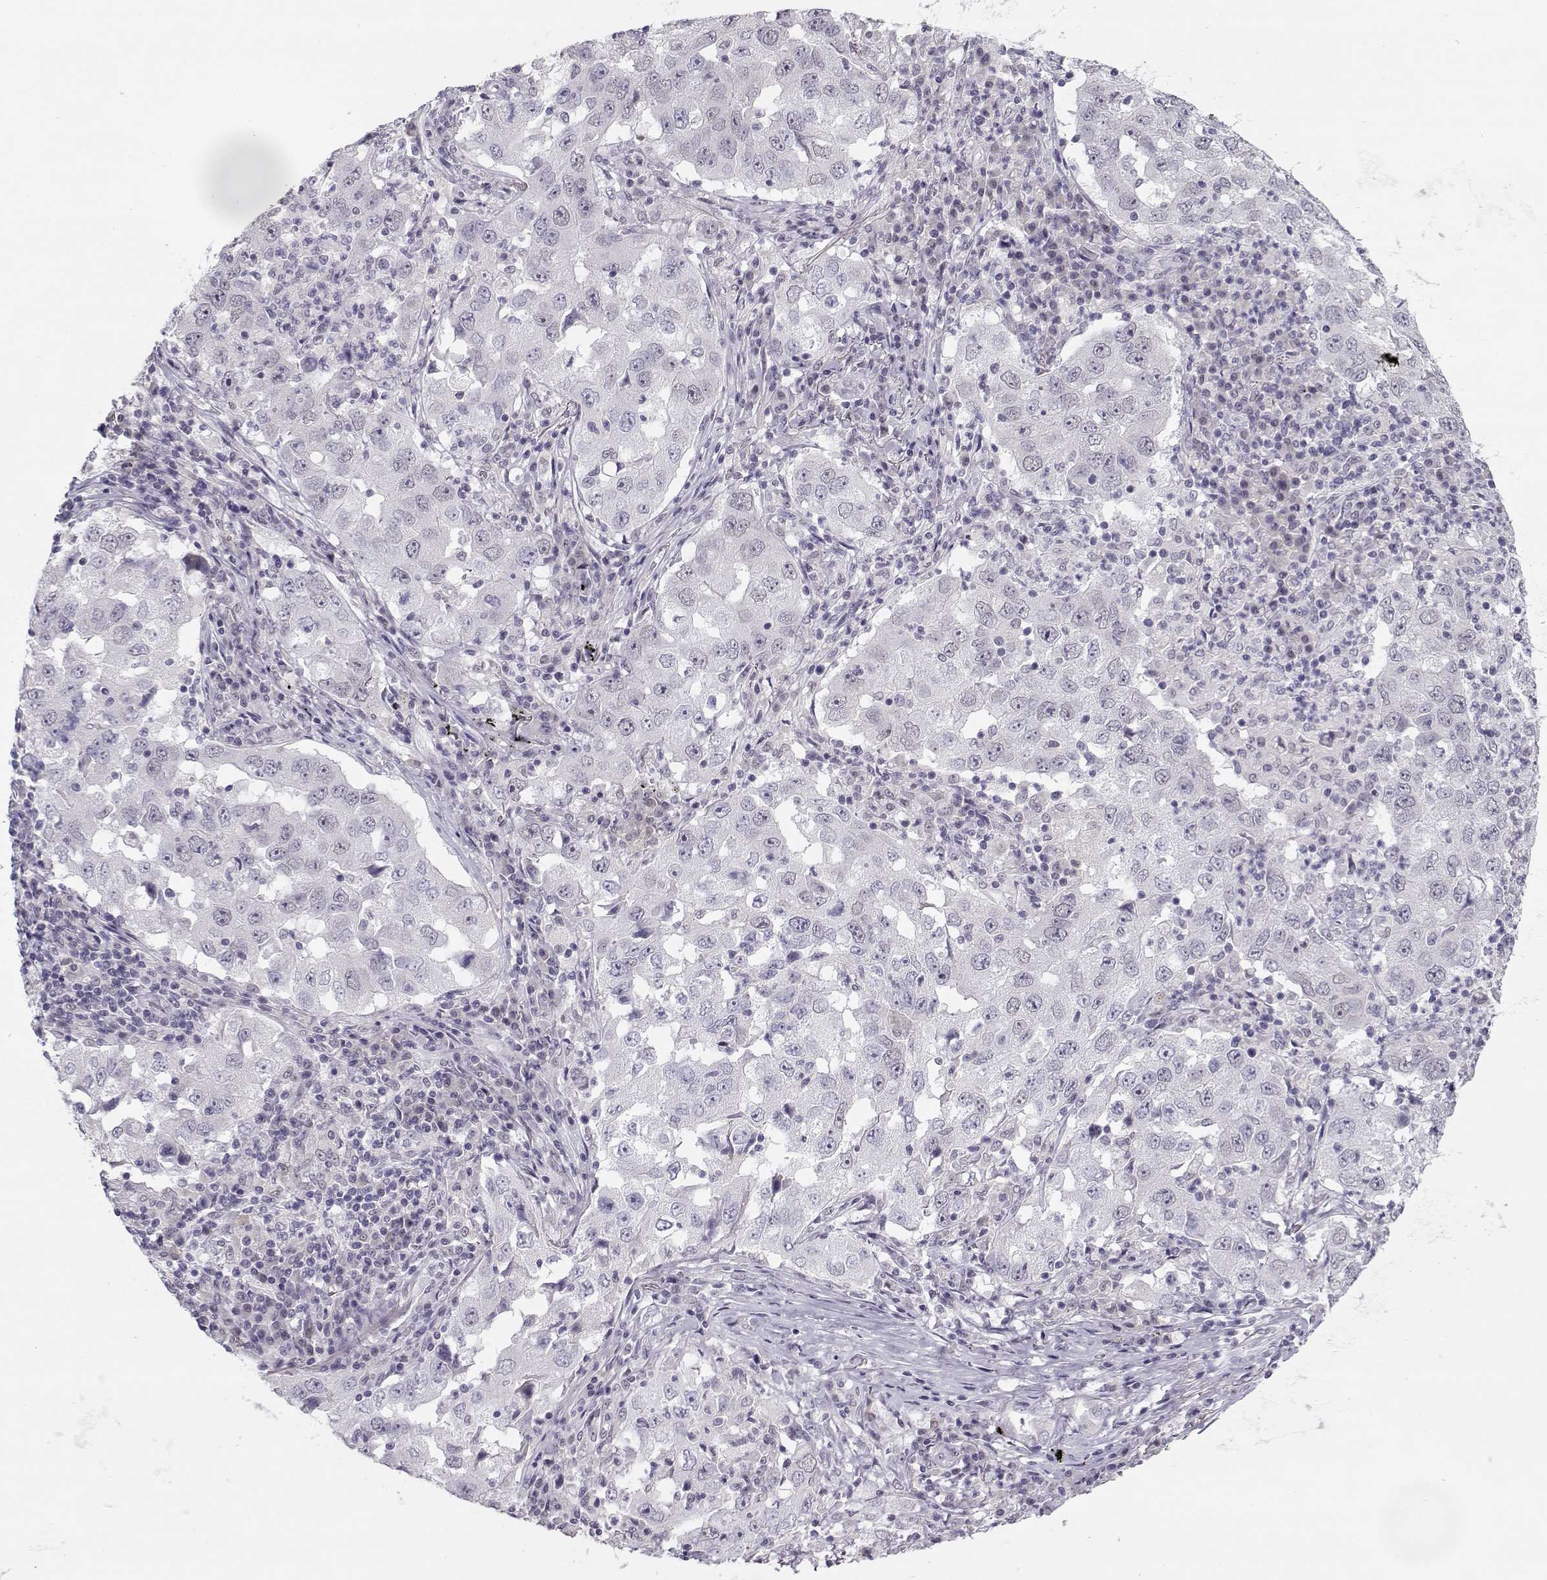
{"staining": {"intensity": "negative", "quantity": "none", "location": "none"}, "tissue": "lung cancer", "cell_type": "Tumor cells", "image_type": "cancer", "snomed": [{"axis": "morphology", "description": "Adenocarcinoma, NOS"}, {"axis": "topography", "description": "Lung"}], "caption": "DAB (3,3'-diaminobenzidine) immunohistochemical staining of human adenocarcinoma (lung) exhibits no significant positivity in tumor cells.", "gene": "C16orf86", "patient": {"sex": "male", "age": 73}}